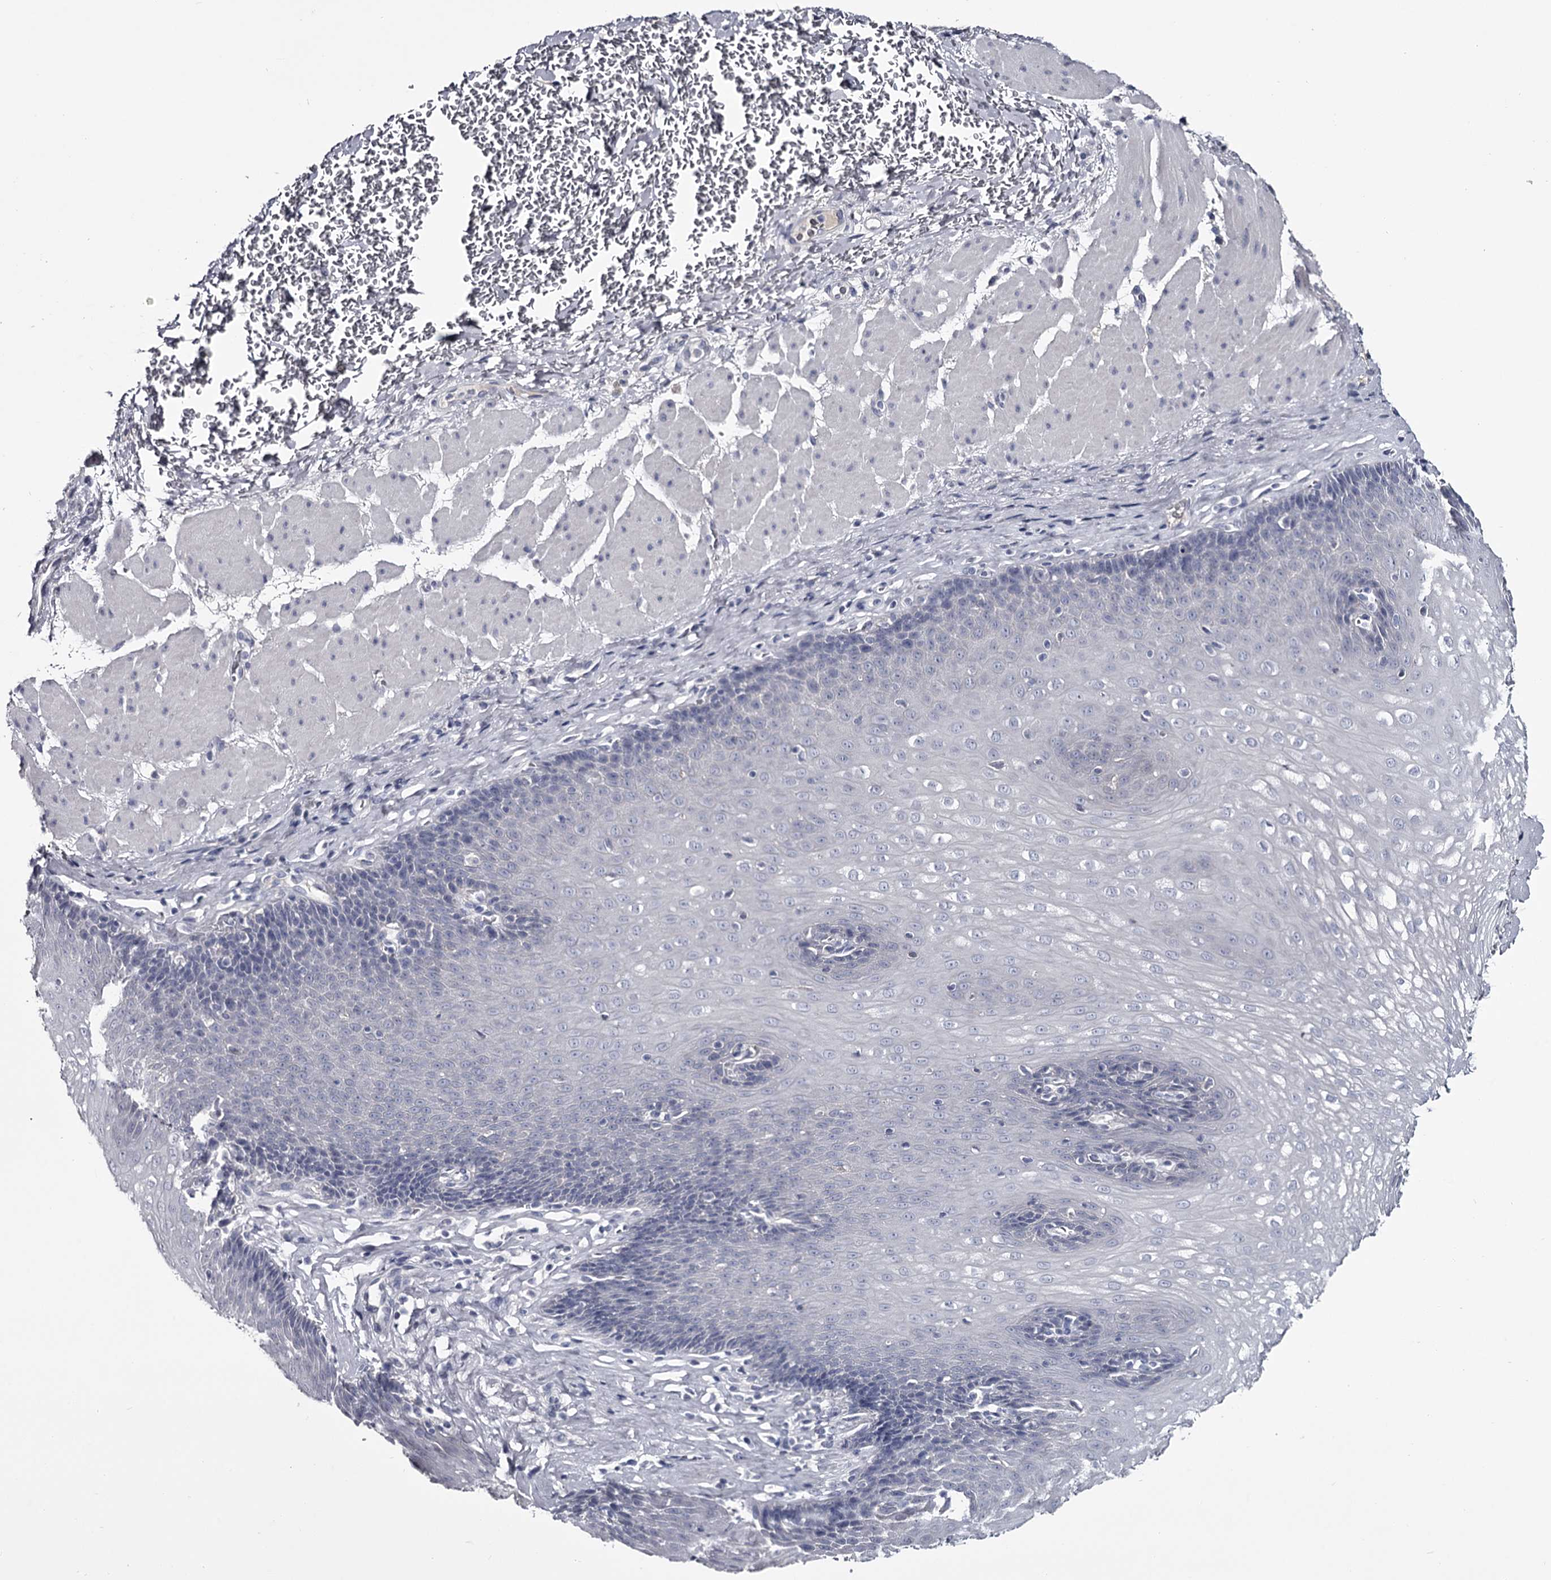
{"staining": {"intensity": "negative", "quantity": "none", "location": "none"}, "tissue": "esophagus", "cell_type": "Squamous epithelial cells", "image_type": "normal", "snomed": [{"axis": "morphology", "description": "Normal tissue, NOS"}, {"axis": "topography", "description": "Esophagus"}], "caption": "Immunohistochemical staining of benign human esophagus reveals no significant positivity in squamous epithelial cells.", "gene": "DAO", "patient": {"sex": "female", "age": 66}}